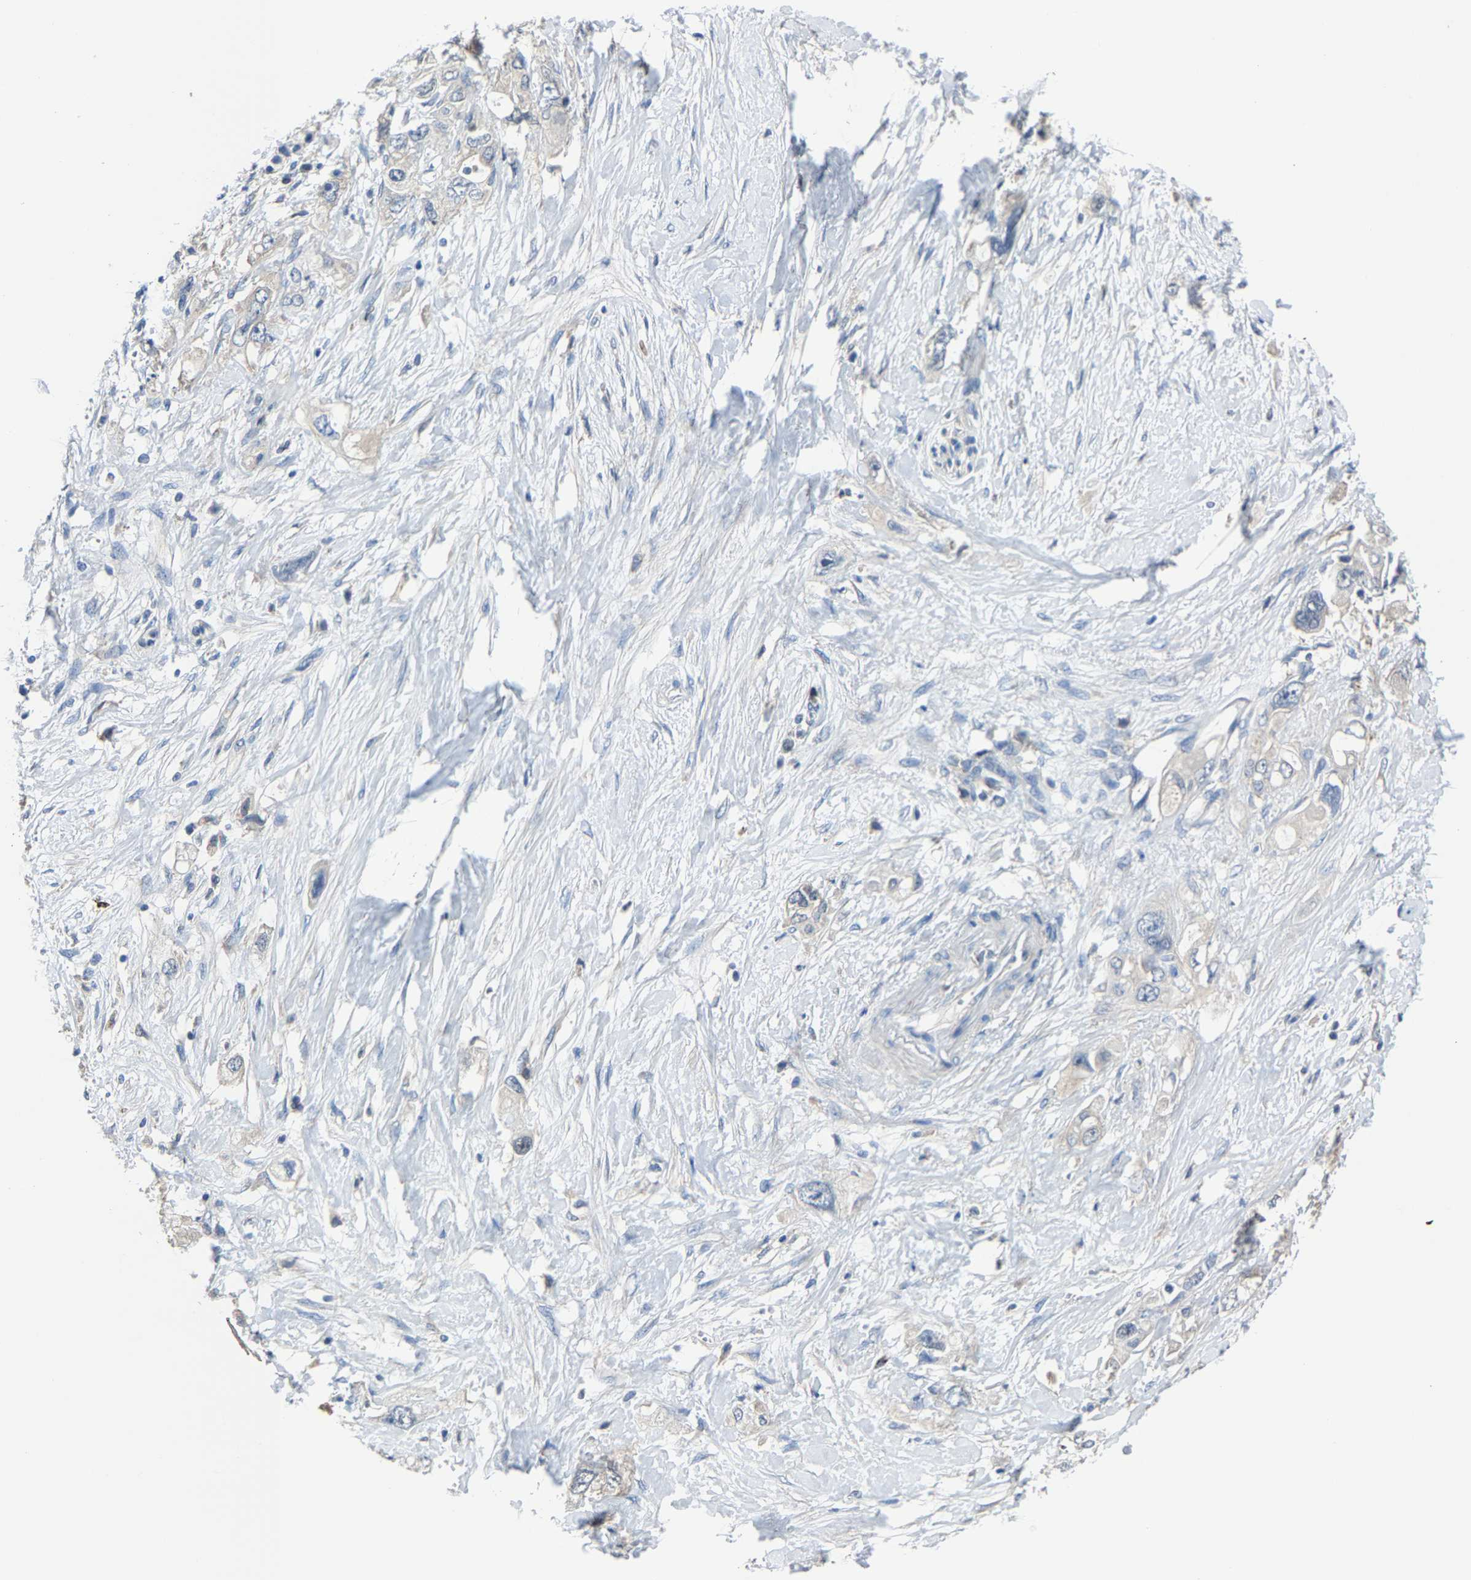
{"staining": {"intensity": "negative", "quantity": "none", "location": "none"}, "tissue": "pancreatic cancer", "cell_type": "Tumor cells", "image_type": "cancer", "snomed": [{"axis": "morphology", "description": "Adenocarcinoma, NOS"}, {"axis": "topography", "description": "Pancreas"}], "caption": "Immunohistochemical staining of pancreatic cancer reveals no significant expression in tumor cells. Nuclei are stained in blue.", "gene": "STRBP", "patient": {"sex": "female", "age": 56}}